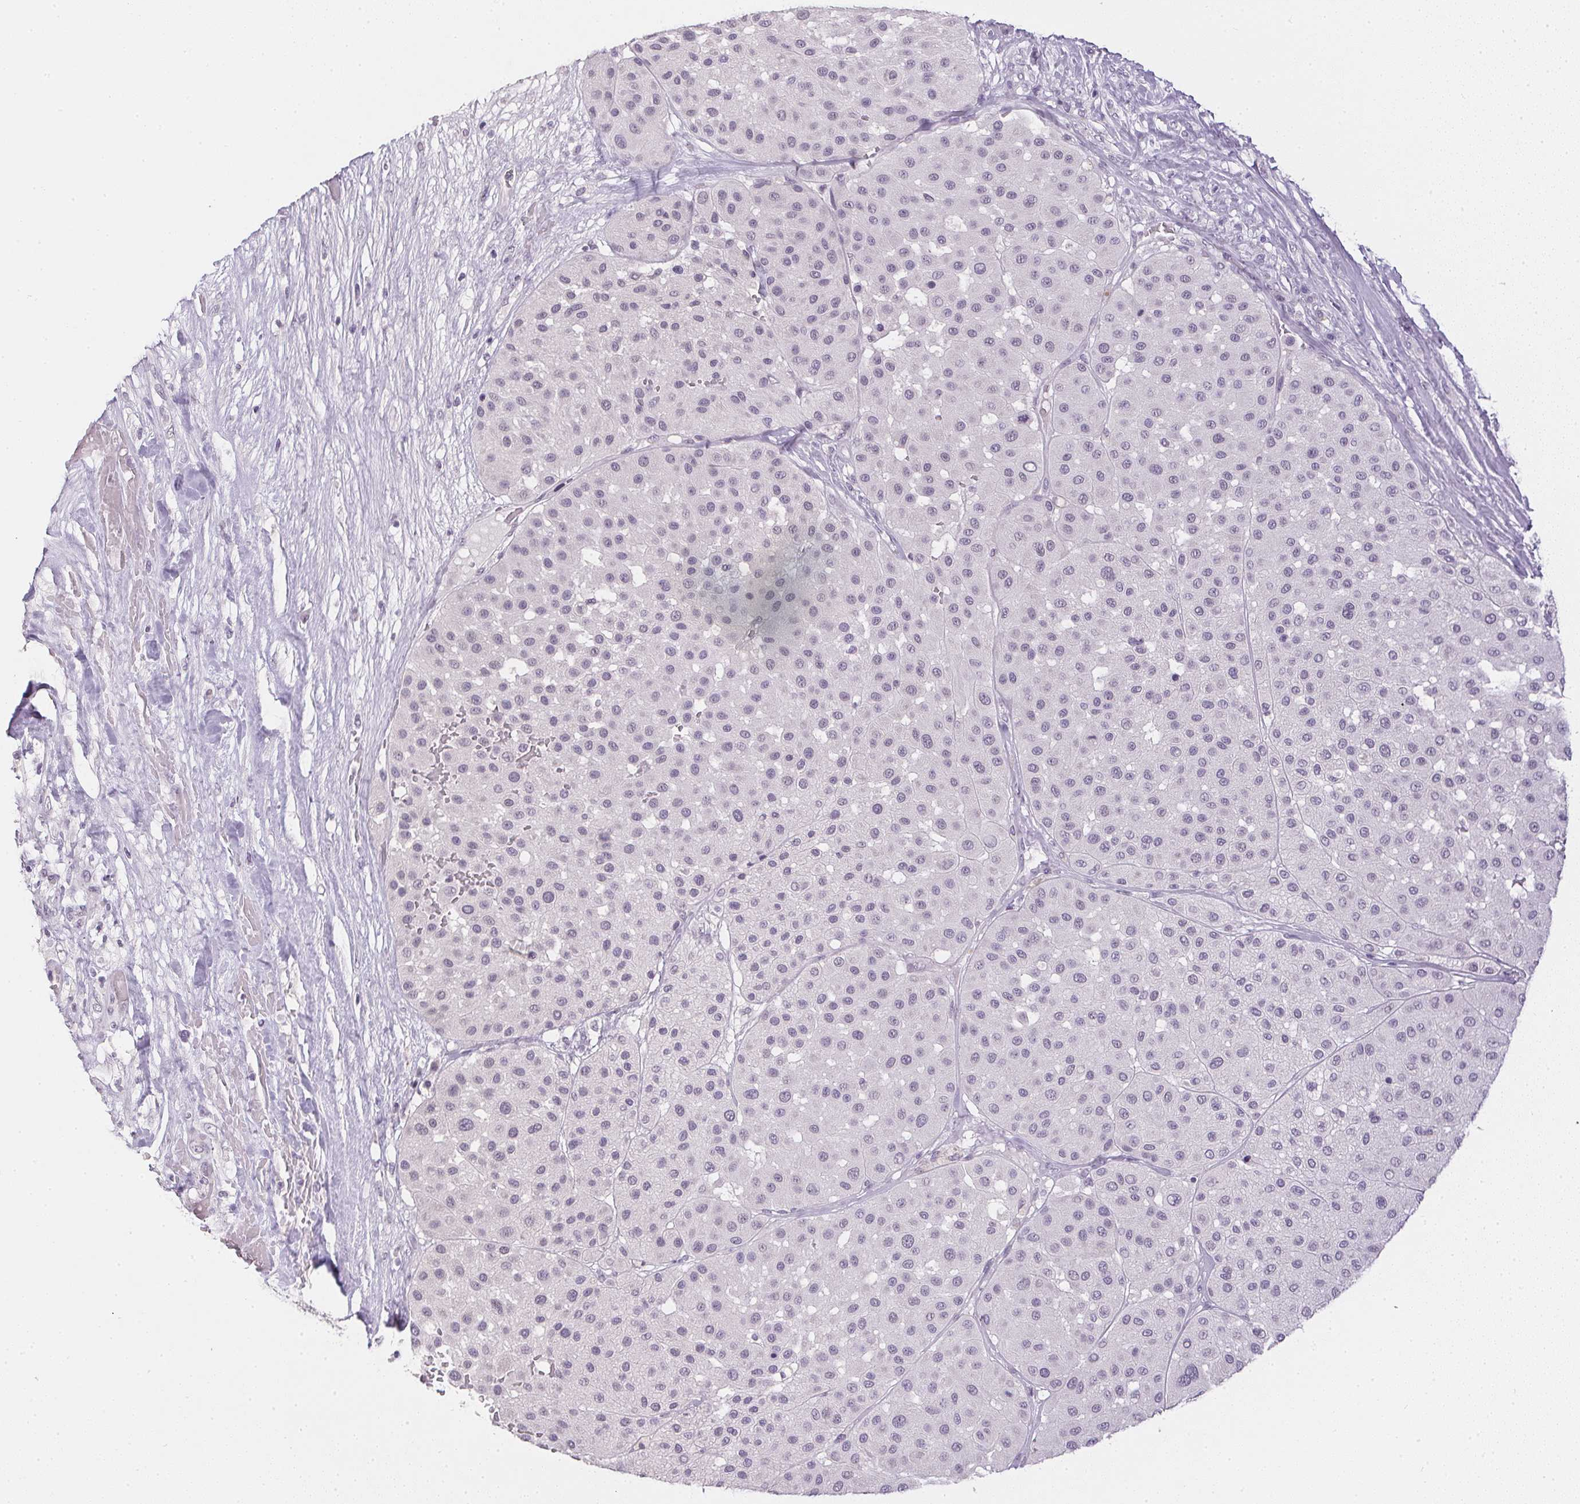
{"staining": {"intensity": "negative", "quantity": "none", "location": "none"}, "tissue": "melanoma", "cell_type": "Tumor cells", "image_type": "cancer", "snomed": [{"axis": "morphology", "description": "Malignant melanoma, Metastatic site"}, {"axis": "topography", "description": "Smooth muscle"}], "caption": "This is a histopathology image of immunohistochemistry staining of melanoma, which shows no expression in tumor cells.", "gene": "PPY", "patient": {"sex": "male", "age": 41}}